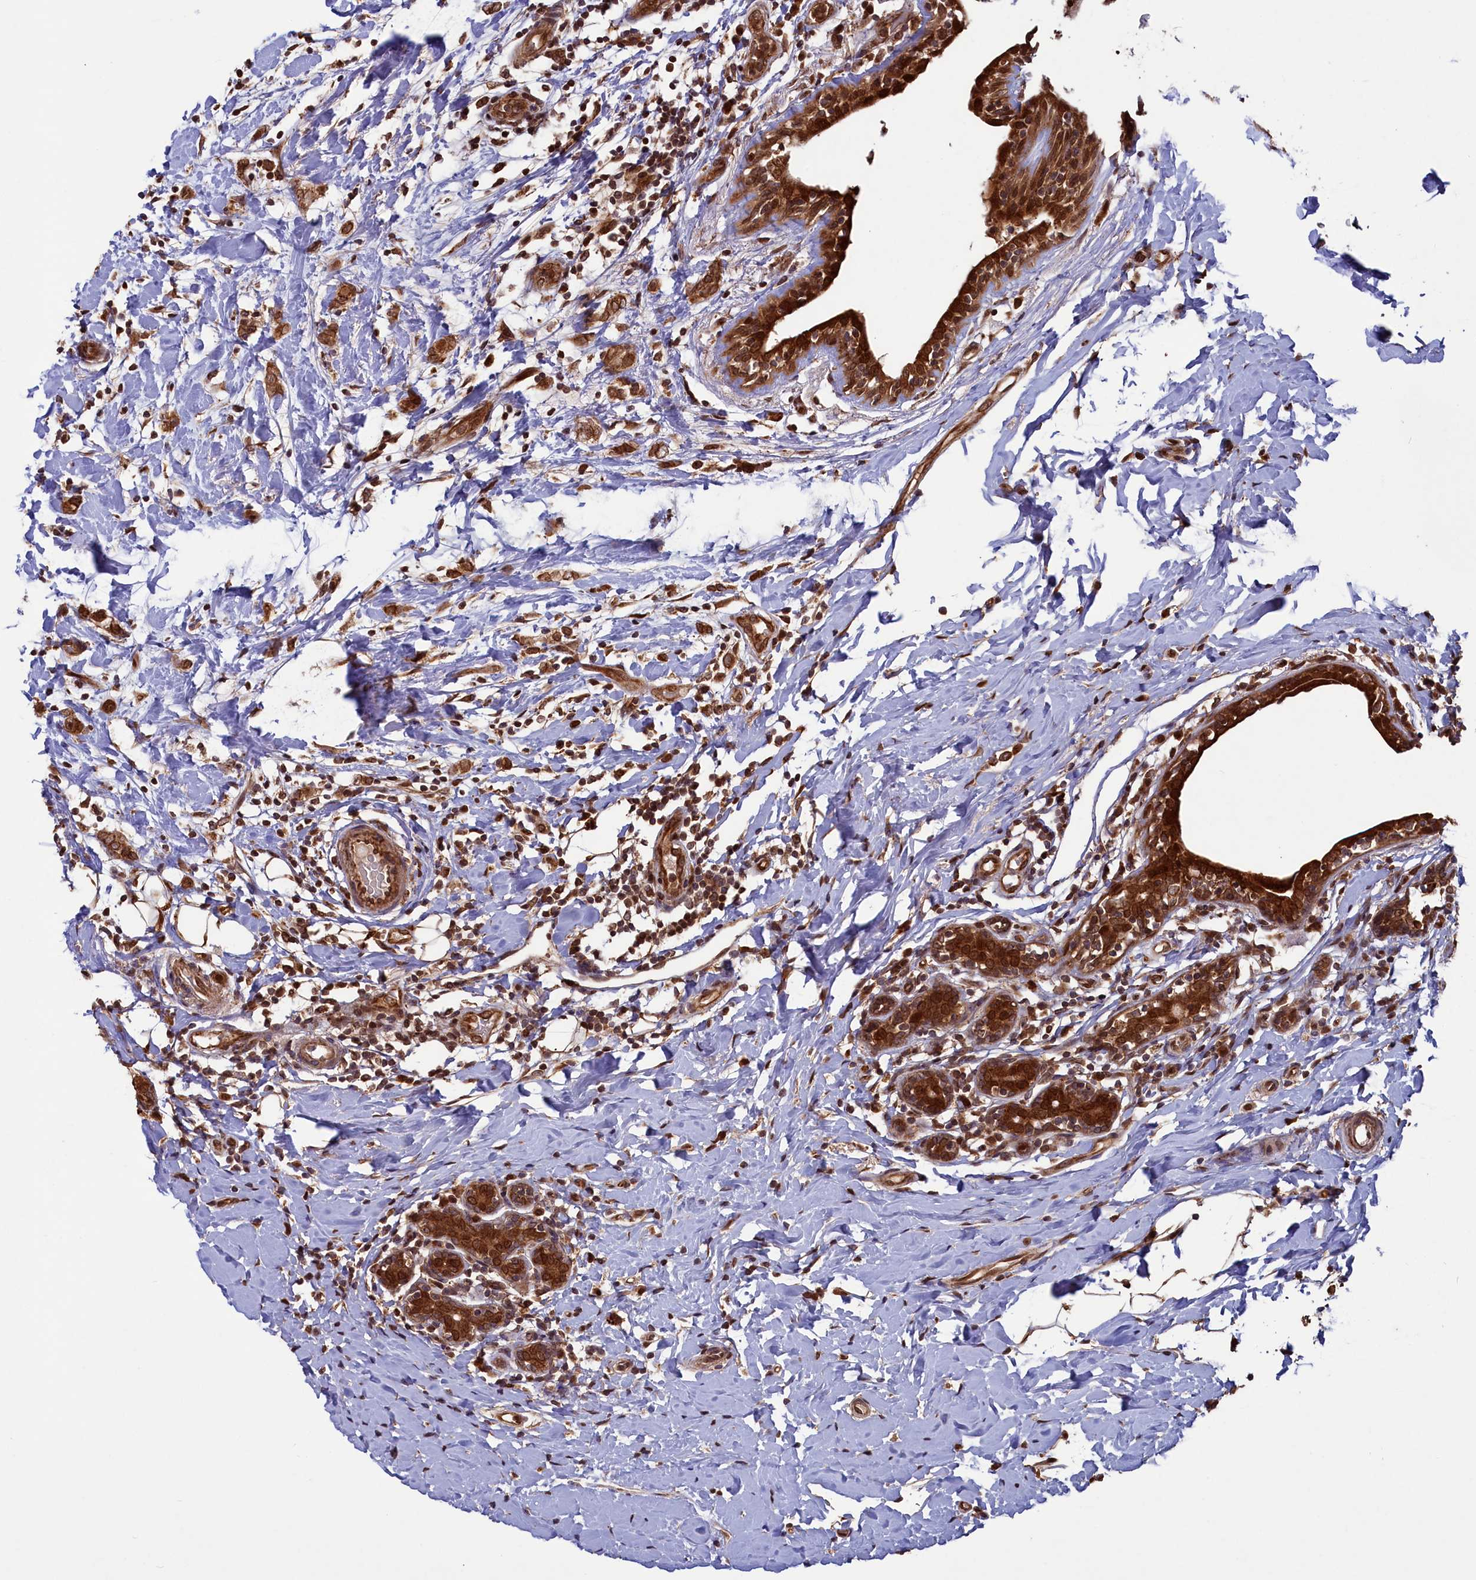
{"staining": {"intensity": "moderate", "quantity": ">75%", "location": "cytoplasmic/membranous,nuclear"}, "tissue": "breast cancer", "cell_type": "Tumor cells", "image_type": "cancer", "snomed": [{"axis": "morphology", "description": "Normal tissue, NOS"}, {"axis": "morphology", "description": "Lobular carcinoma"}, {"axis": "topography", "description": "Breast"}], "caption": "The histopathology image displays immunohistochemical staining of breast lobular carcinoma. There is moderate cytoplasmic/membranous and nuclear positivity is seen in approximately >75% of tumor cells.", "gene": "NAE1", "patient": {"sex": "female", "age": 47}}